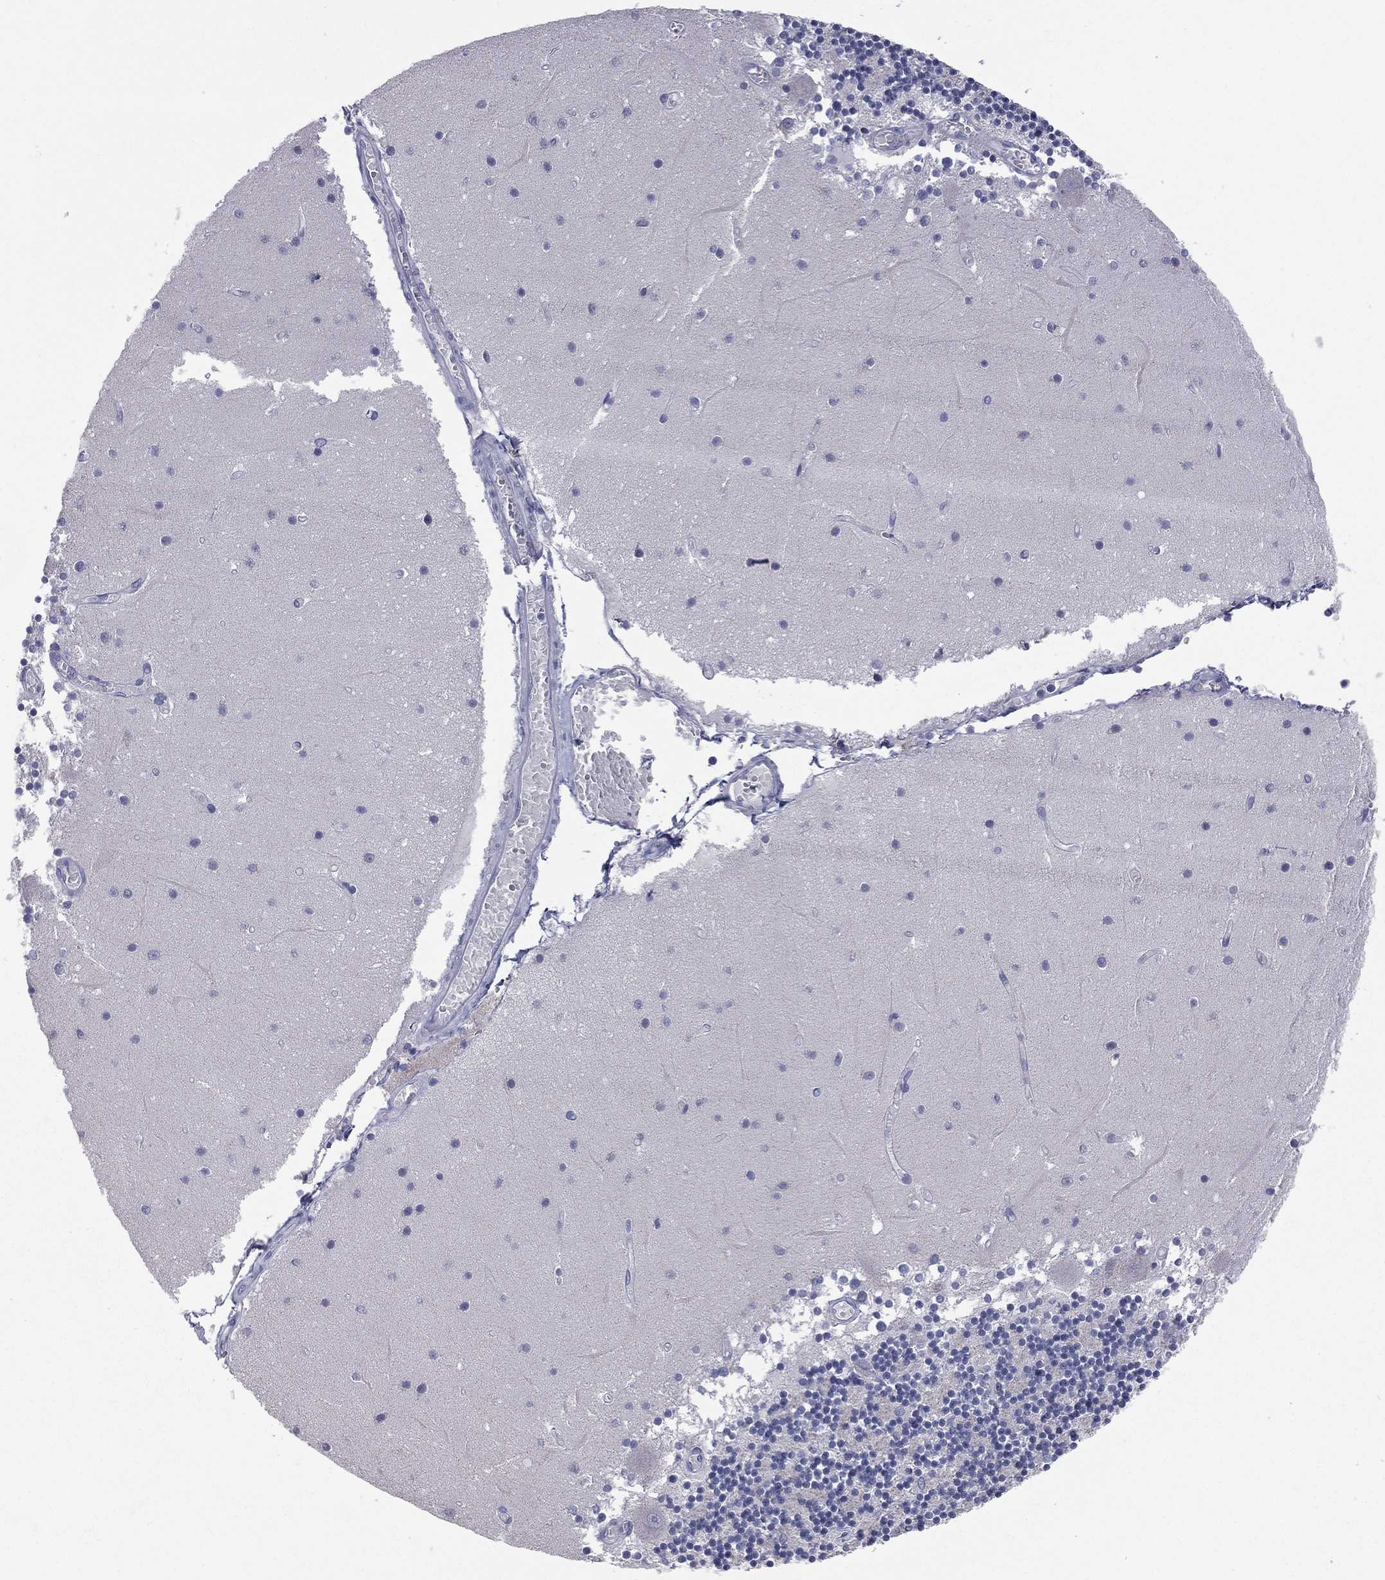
{"staining": {"intensity": "negative", "quantity": "none", "location": "none"}, "tissue": "cerebellum", "cell_type": "Cells in granular layer", "image_type": "normal", "snomed": [{"axis": "morphology", "description": "Normal tissue, NOS"}, {"axis": "topography", "description": "Cerebellum"}], "caption": "This is an immunohistochemistry image of unremarkable human cerebellum. There is no staining in cells in granular layer.", "gene": "STK31", "patient": {"sex": "female", "age": 28}}